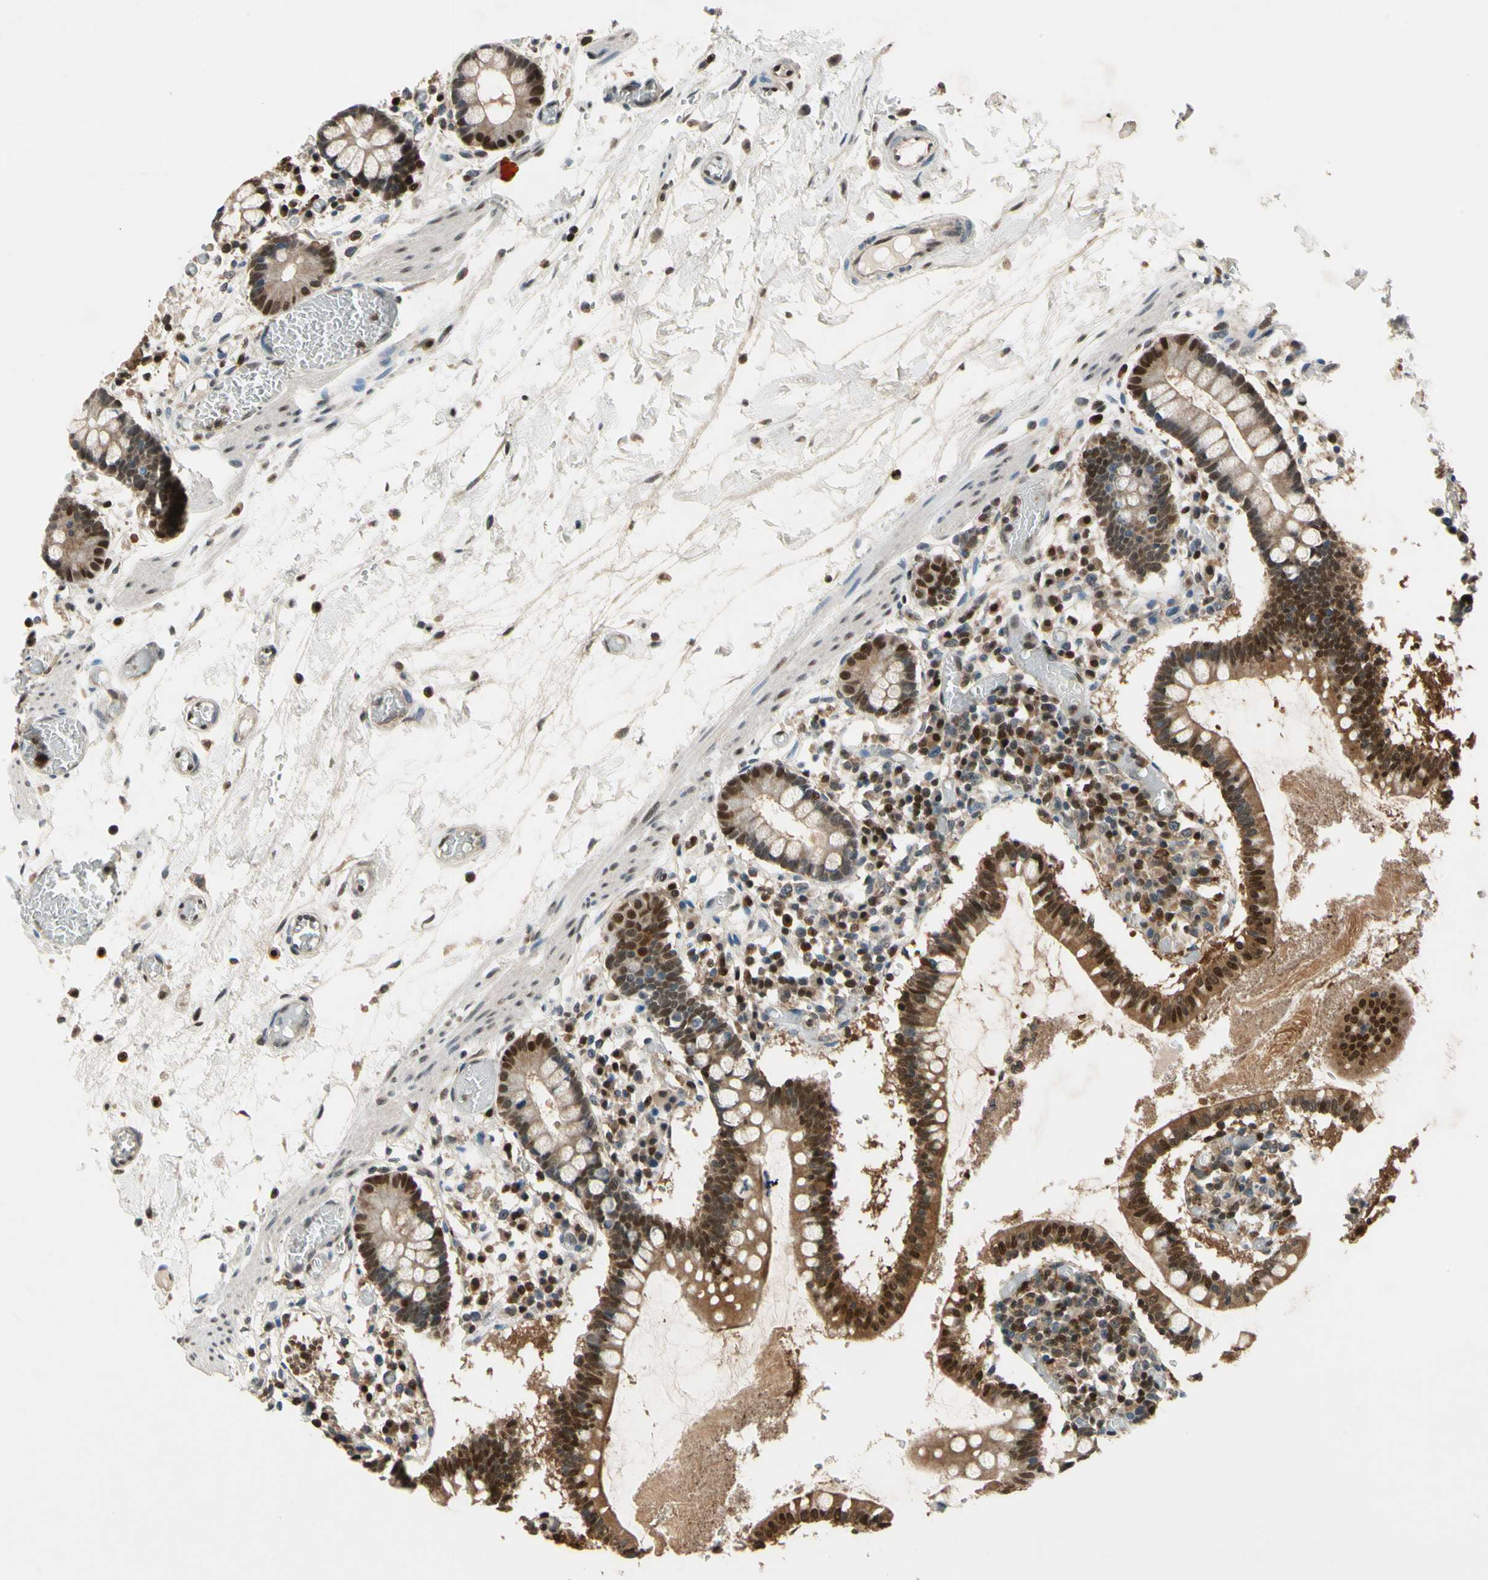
{"staining": {"intensity": "strong", "quantity": ">75%", "location": "cytoplasmic/membranous,nuclear"}, "tissue": "small intestine", "cell_type": "Glandular cells", "image_type": "normal", "snomed": [{"axis": "morphology", "description": "Normal tissue, NOS"}, {"axis": "topography", "description": "Small intestine"}], "caption": "This histopathology image demonstrates unremarkable small intestine stained with immunohistochemistry (IHC) to label a protein in brown. The cytoplasmic/membranous,nuclear of glandular cells show strong positivity for the protein. Nuclei are counter-stained blue.", "gene": "GSR", "patient": {"sex": "female", "age": 61}}